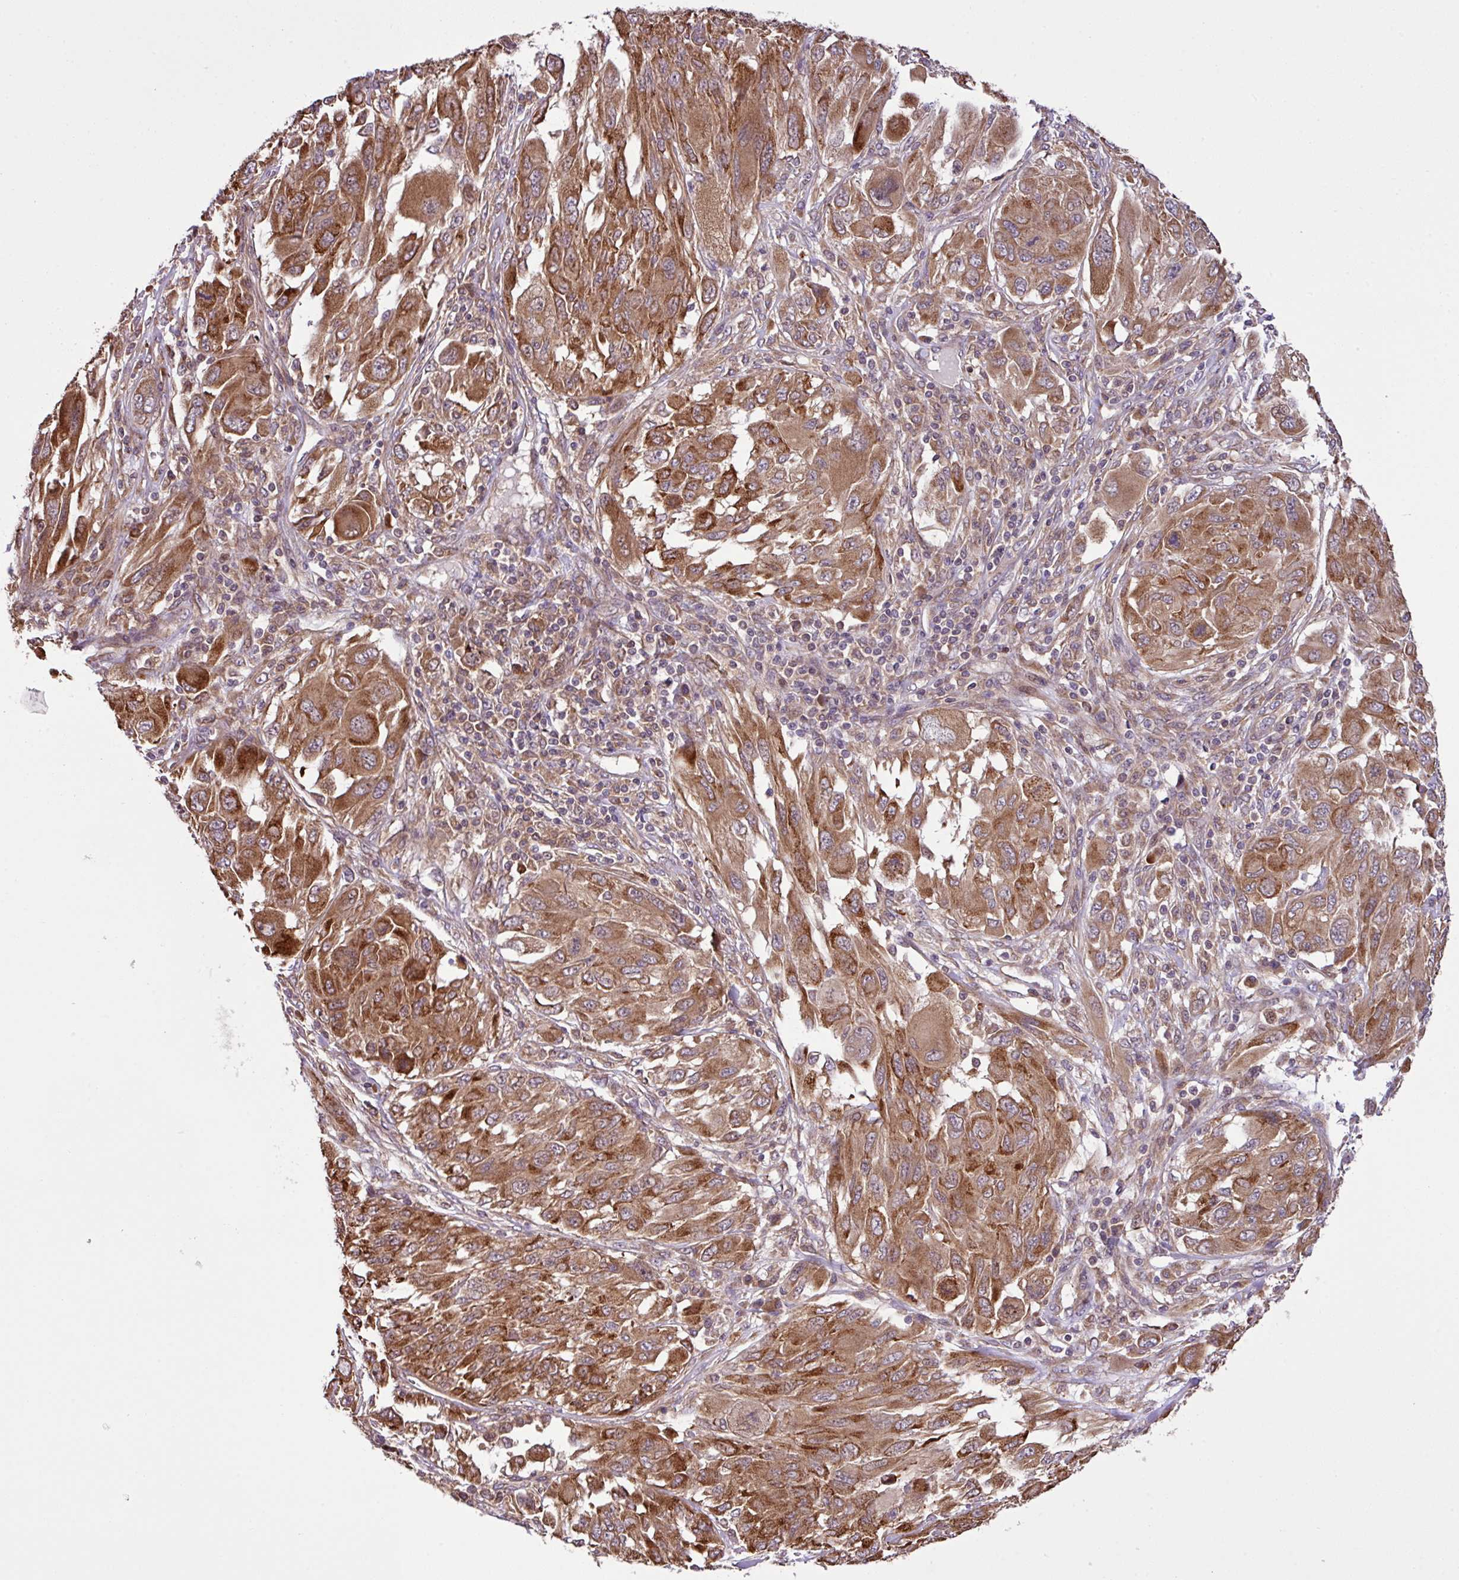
{"staining": {"intensity": "moderate", "quantity": ">75%", "location": "cytoplasmic/membranous"}, "tissue": "melanoma", "cell_type": "Tumor cells", "image_type": "cancer", "snomed": [{"axis": "morphology", "description": "Malignant melanoma, NOS"}, {"axis": "topography", "description": "Skin"}], "caption": "The histopathology image exhibits immunohistochemical staining of malignant melanoma. There is moderate cytoplasmic/membranous staining is seen in about >75% of tumor cells.", "gene": "DLGAP4", "patient": {"sex": "female", "age": 91}}